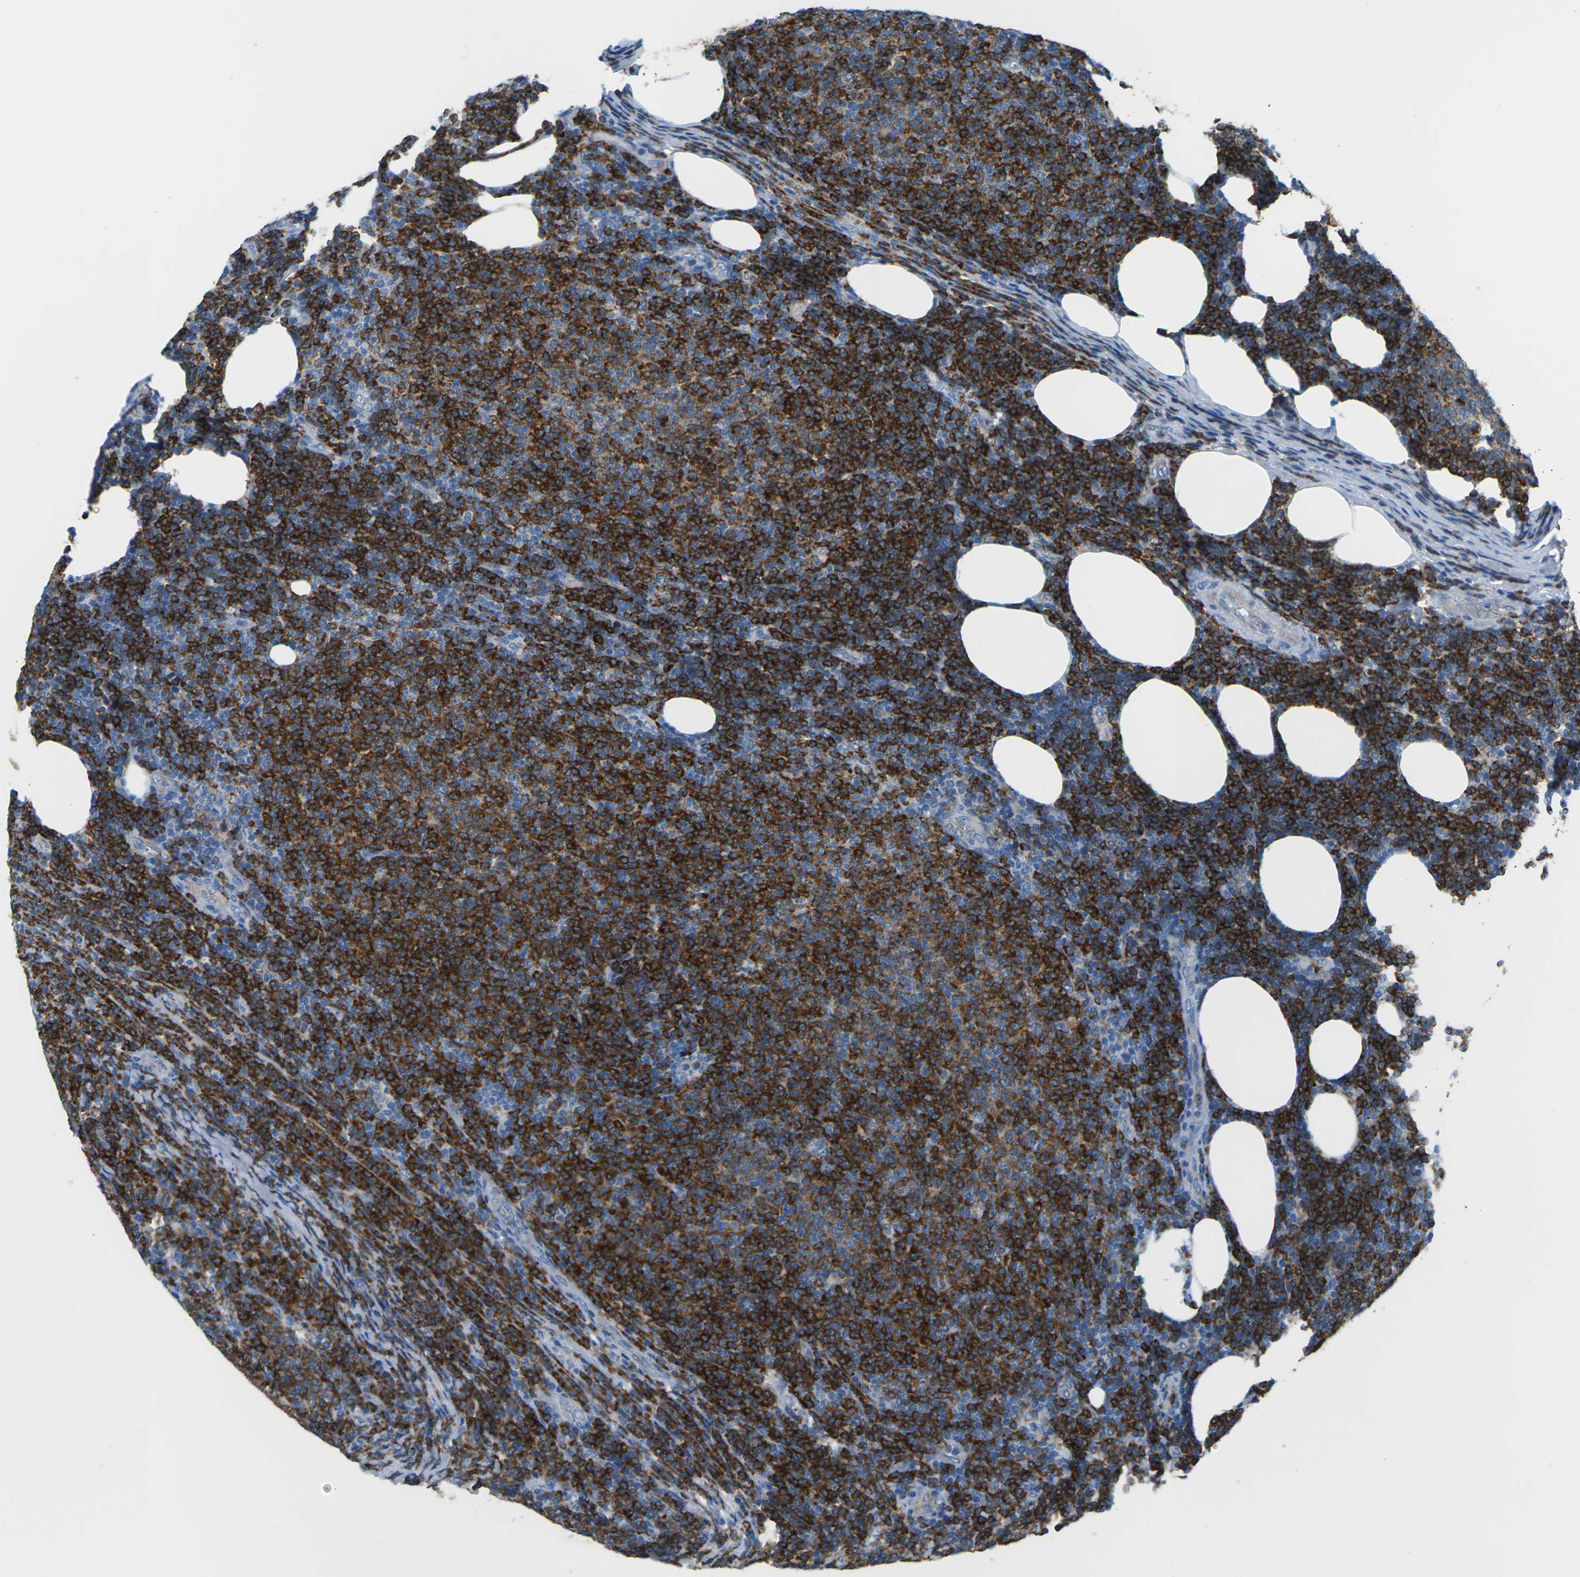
{"staining": {"intensity": "strong", "quantity": ">75%", "location": "cytoplasmic/membranous"}, "tissue": "lymphoma", "cell_type": "Tumor cells", "image_type": "cancer", "snomed": [{"axis": "morphology", "description": "Malignant lymphoma, non-Hodgkin's type, Low grade"}, {"axis": "topography", "description": "Lymph node"}], "caption": "IHC (DAB (3,3'-diaminobenzidine)) staining of human low-grade malignant lymphoma, non-Hodgkin's type displays strong cytoplasmic/membranous protein positivity in approximately >75% of tumor cells.", "gene": "SYNGR2", "patient": {"sex": "male", "age": 66}}